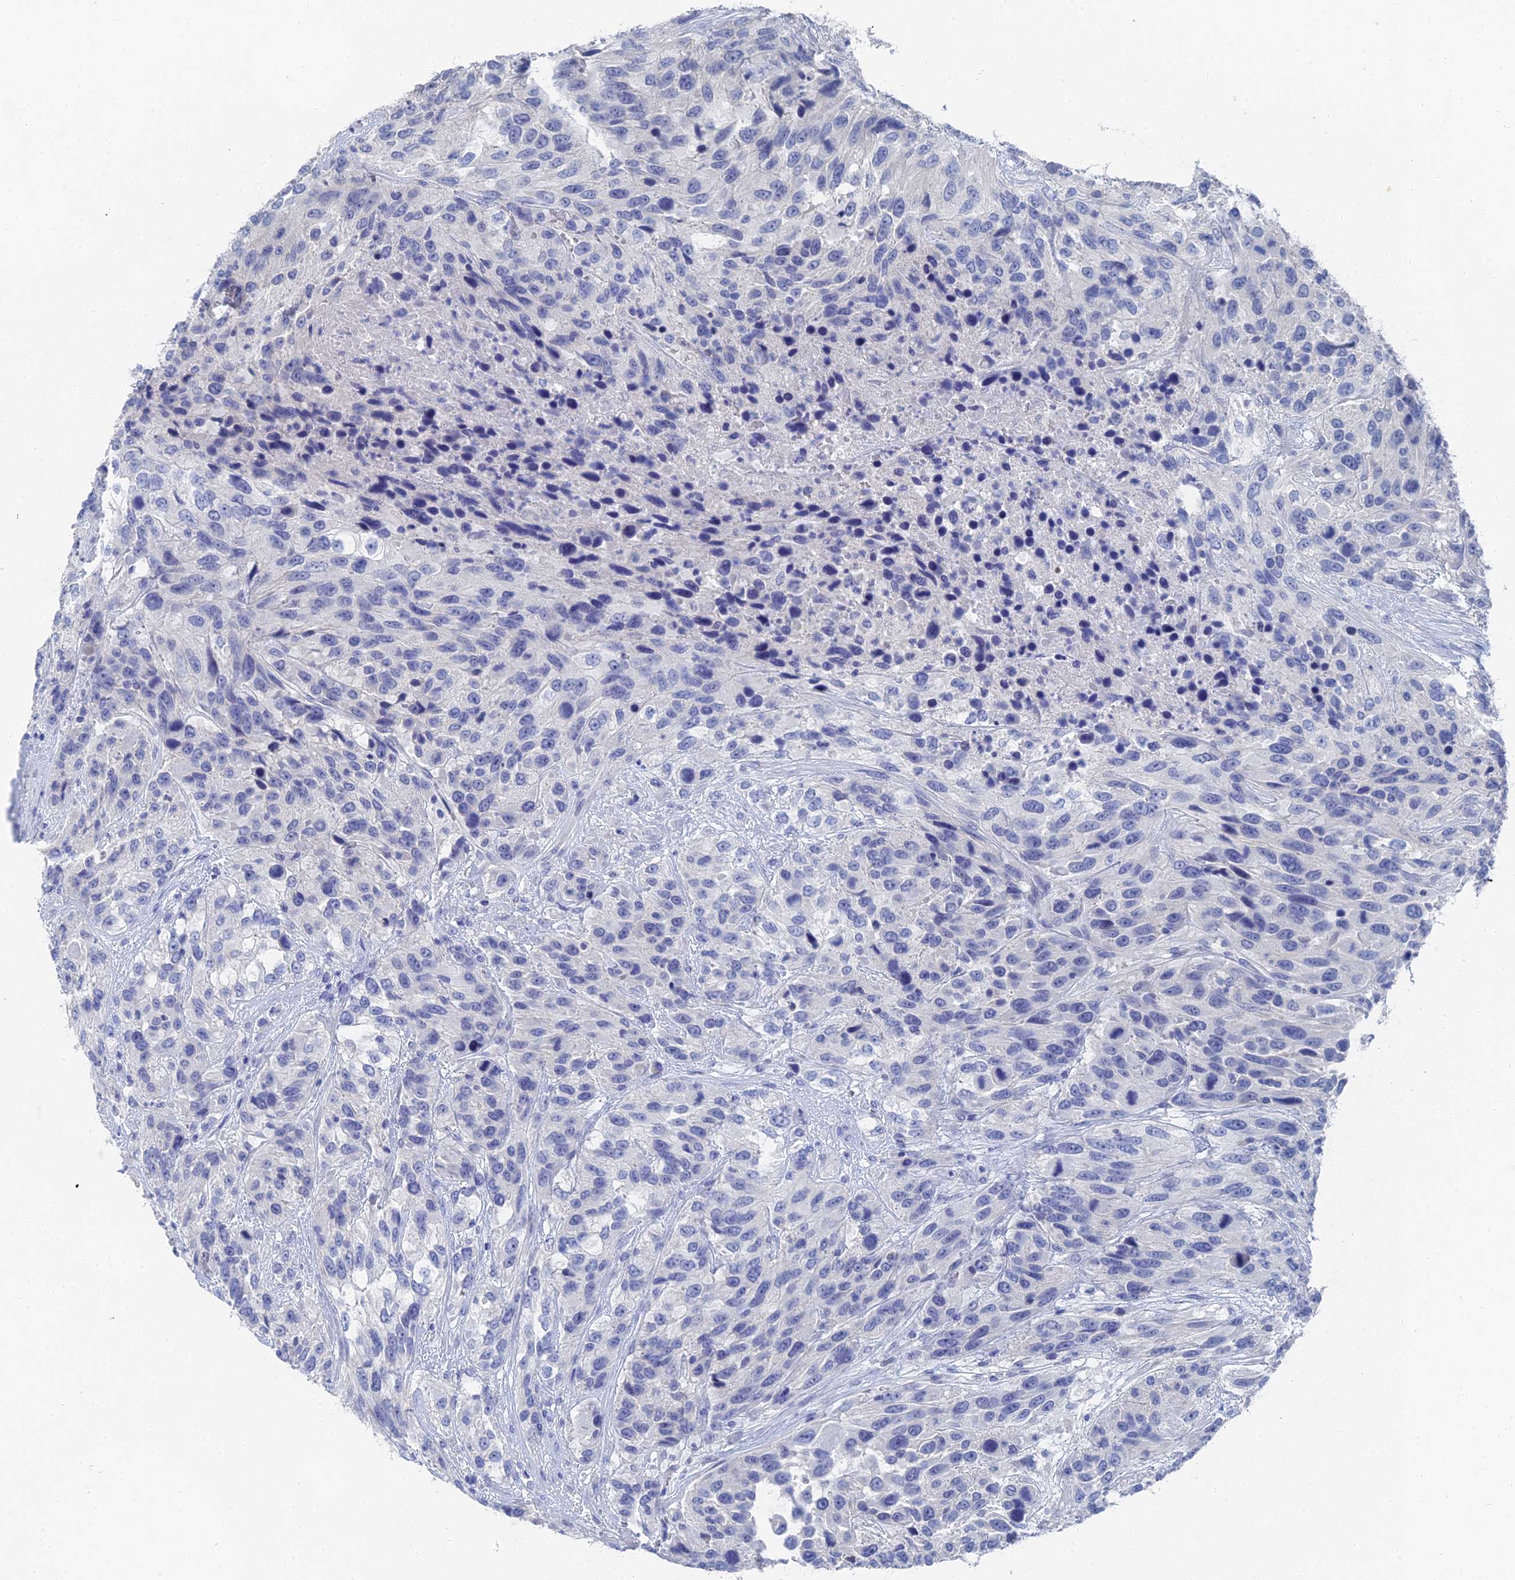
{"staining": {"intensity": "negative", "quantity": "none", "location": "none"}, "tissue": "urothelial cancer", "cell_type": "Tumor cells", "image_type": "cancer", "snomed": [{"axis": "morphology", "description": "Urothelial carcinoma, High grade"}, {"axis": "topography", "description": "Urinary bladder"}], "caption": "The image exhibits no significant positivity in tumor cells of high-grade urothelial carcinoma.", "gene": "GFAP", "patient": {"sex": "female", "age": 70}}